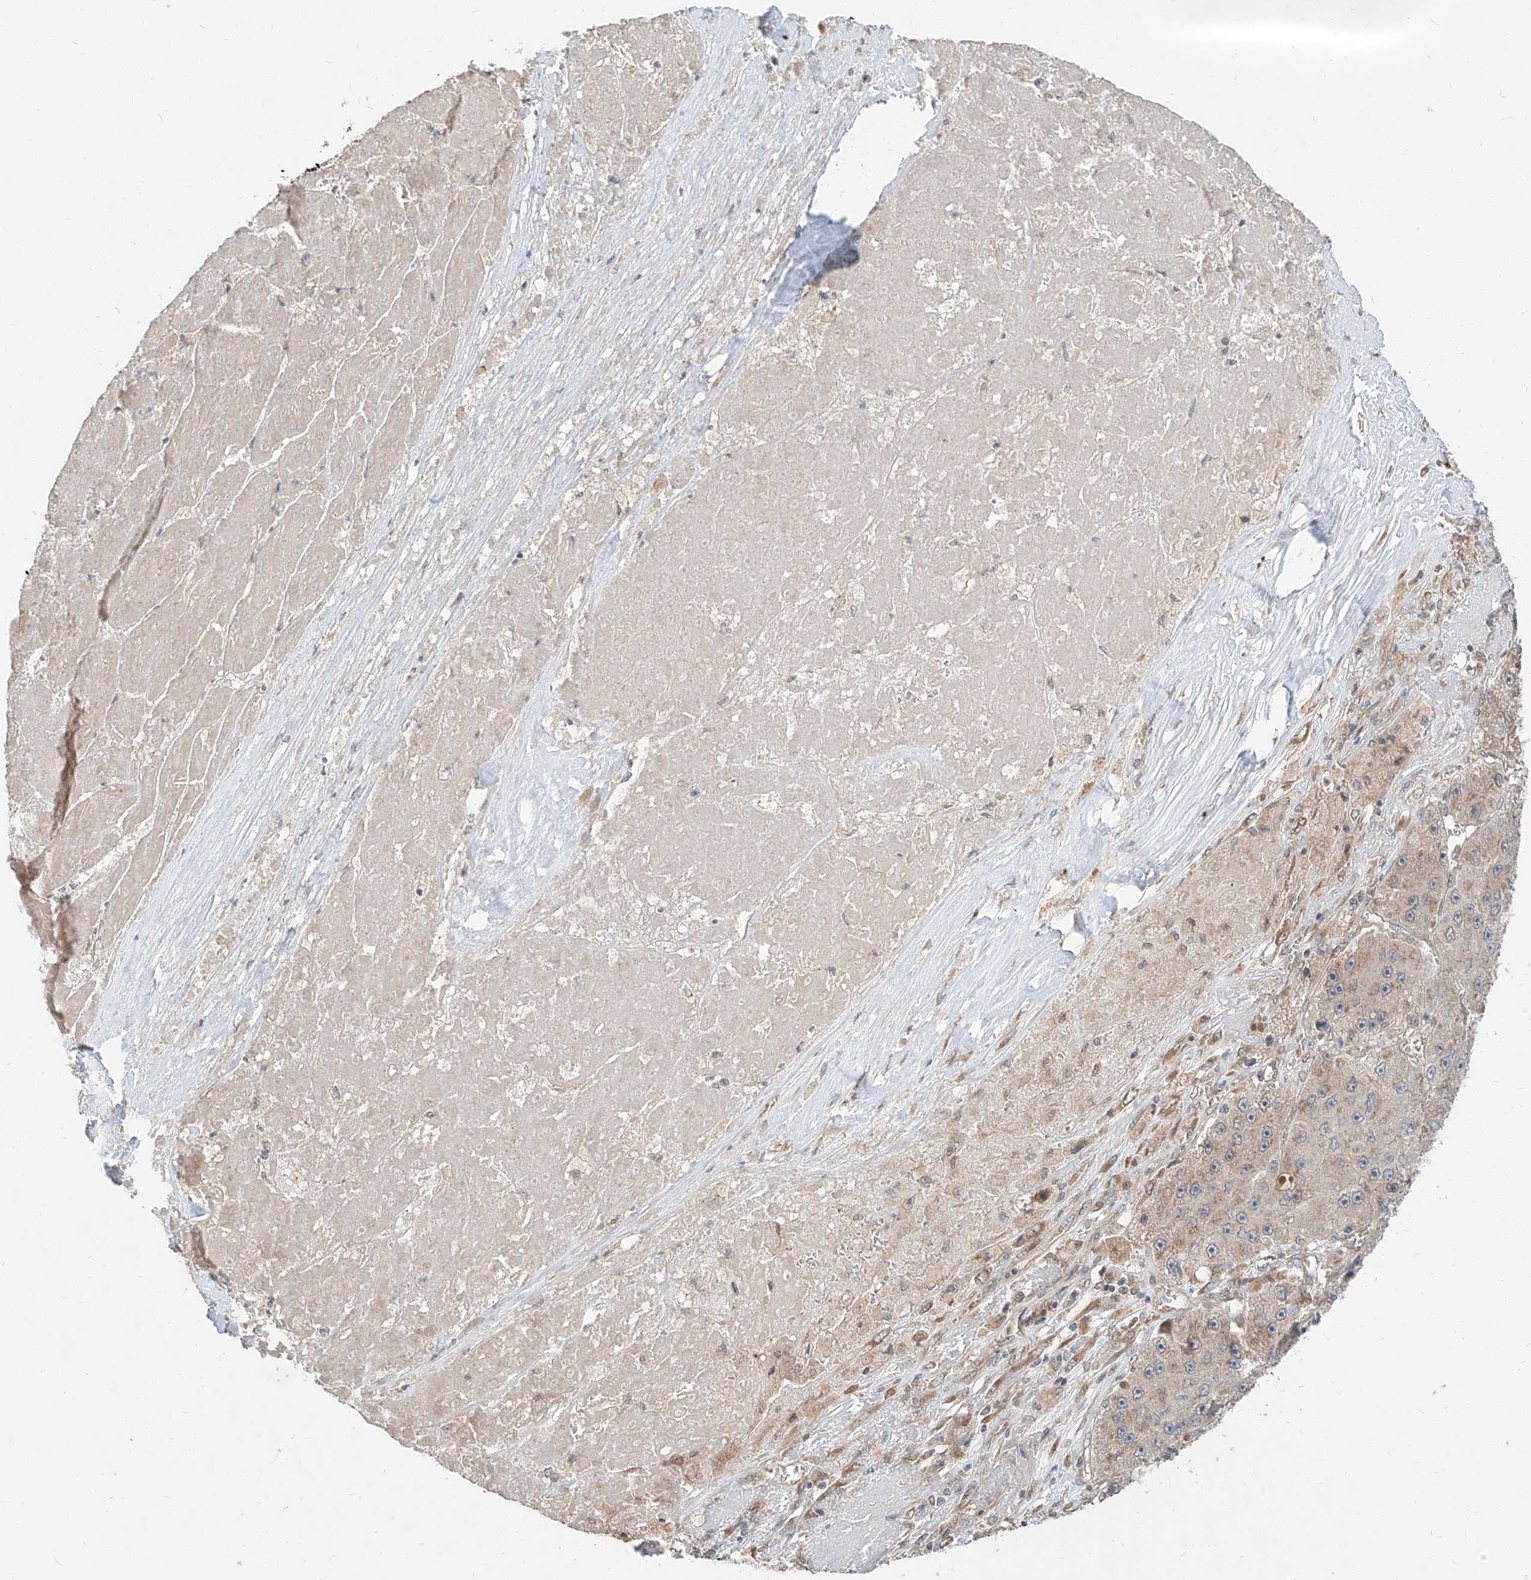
{"staining": {"intensity": "weak", "quantity": "<25%", "location": "cytoplasmic/membranous"}, "tissue": "liver cancer", "cell_type": "Tumor cells", "image_type": "cancer", "snomed": [{"axis": "morphology", "description": "Carcinoma, Hepatocellular, NOS"}, {"axis": "topography", "description": "Liver"}], "caption": "An immunohistochemistry (IHC) micrograph of liver cancer (hepatocellular carcinoma) is shown. There is no staining in tumor cells of liver cancer (hepatocellular carcinoma).", "gene": "STX19", "patient": {"sex": "female", "age": 73}}